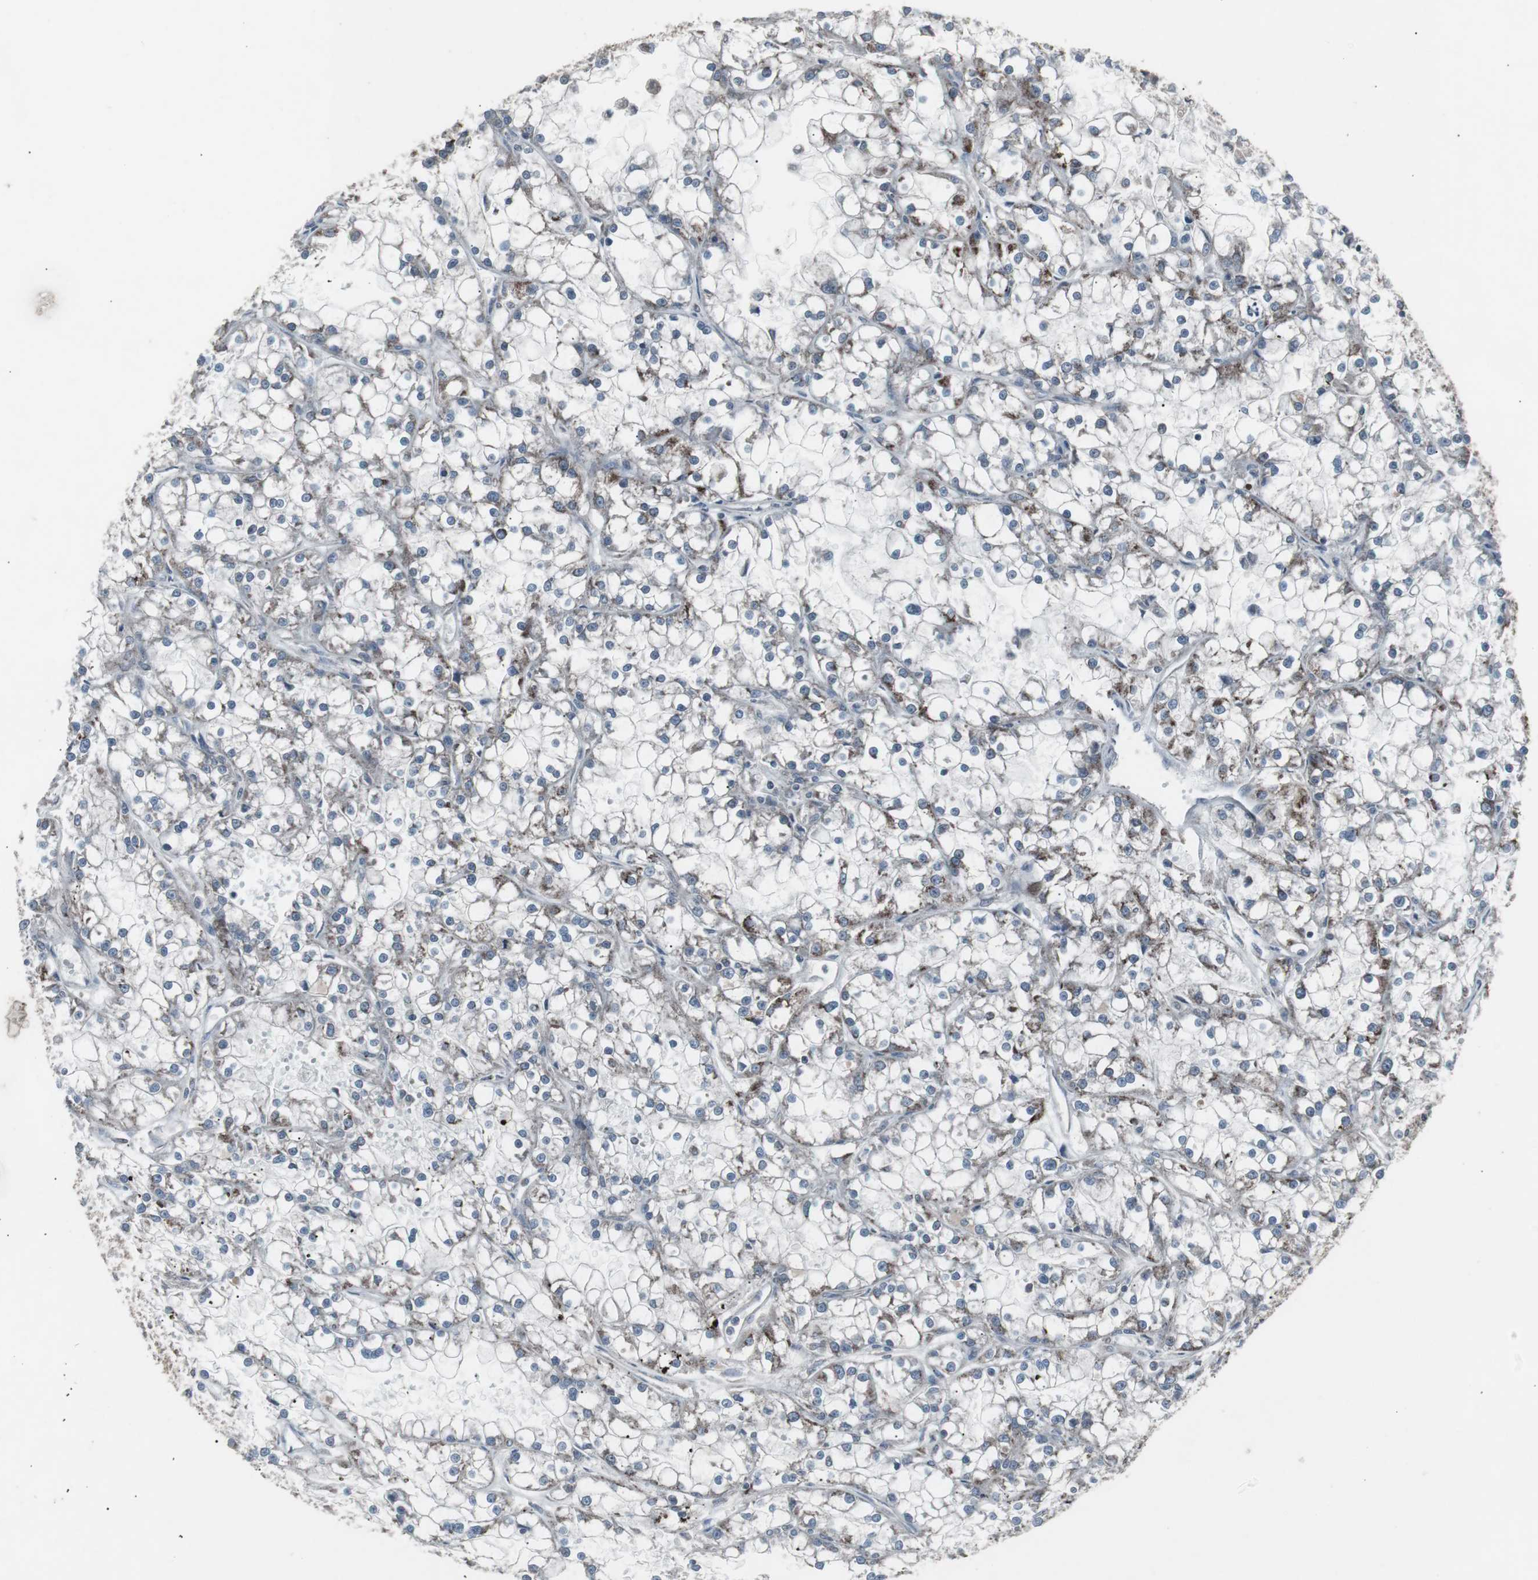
{"staining": {"intensity": "weak", "quantity": "<25%", "location": "cytoplasmic/membranous"}, "tissue": "renal cancer", "cell_type": "Tumor cells", "image_type": "cancer", "snomed": [{"axis": "morphology", "description": "Adenocarcinoma, NOS"}, {"axis": "topography", "description": "Kidney"}], "caption": "Immunohistochemical staining of human renal adenocarcinoma demonstrates no significant staining in tumor cells.", "gene": "SSTR2", "patient": {"sex": "female", "age": 52}}